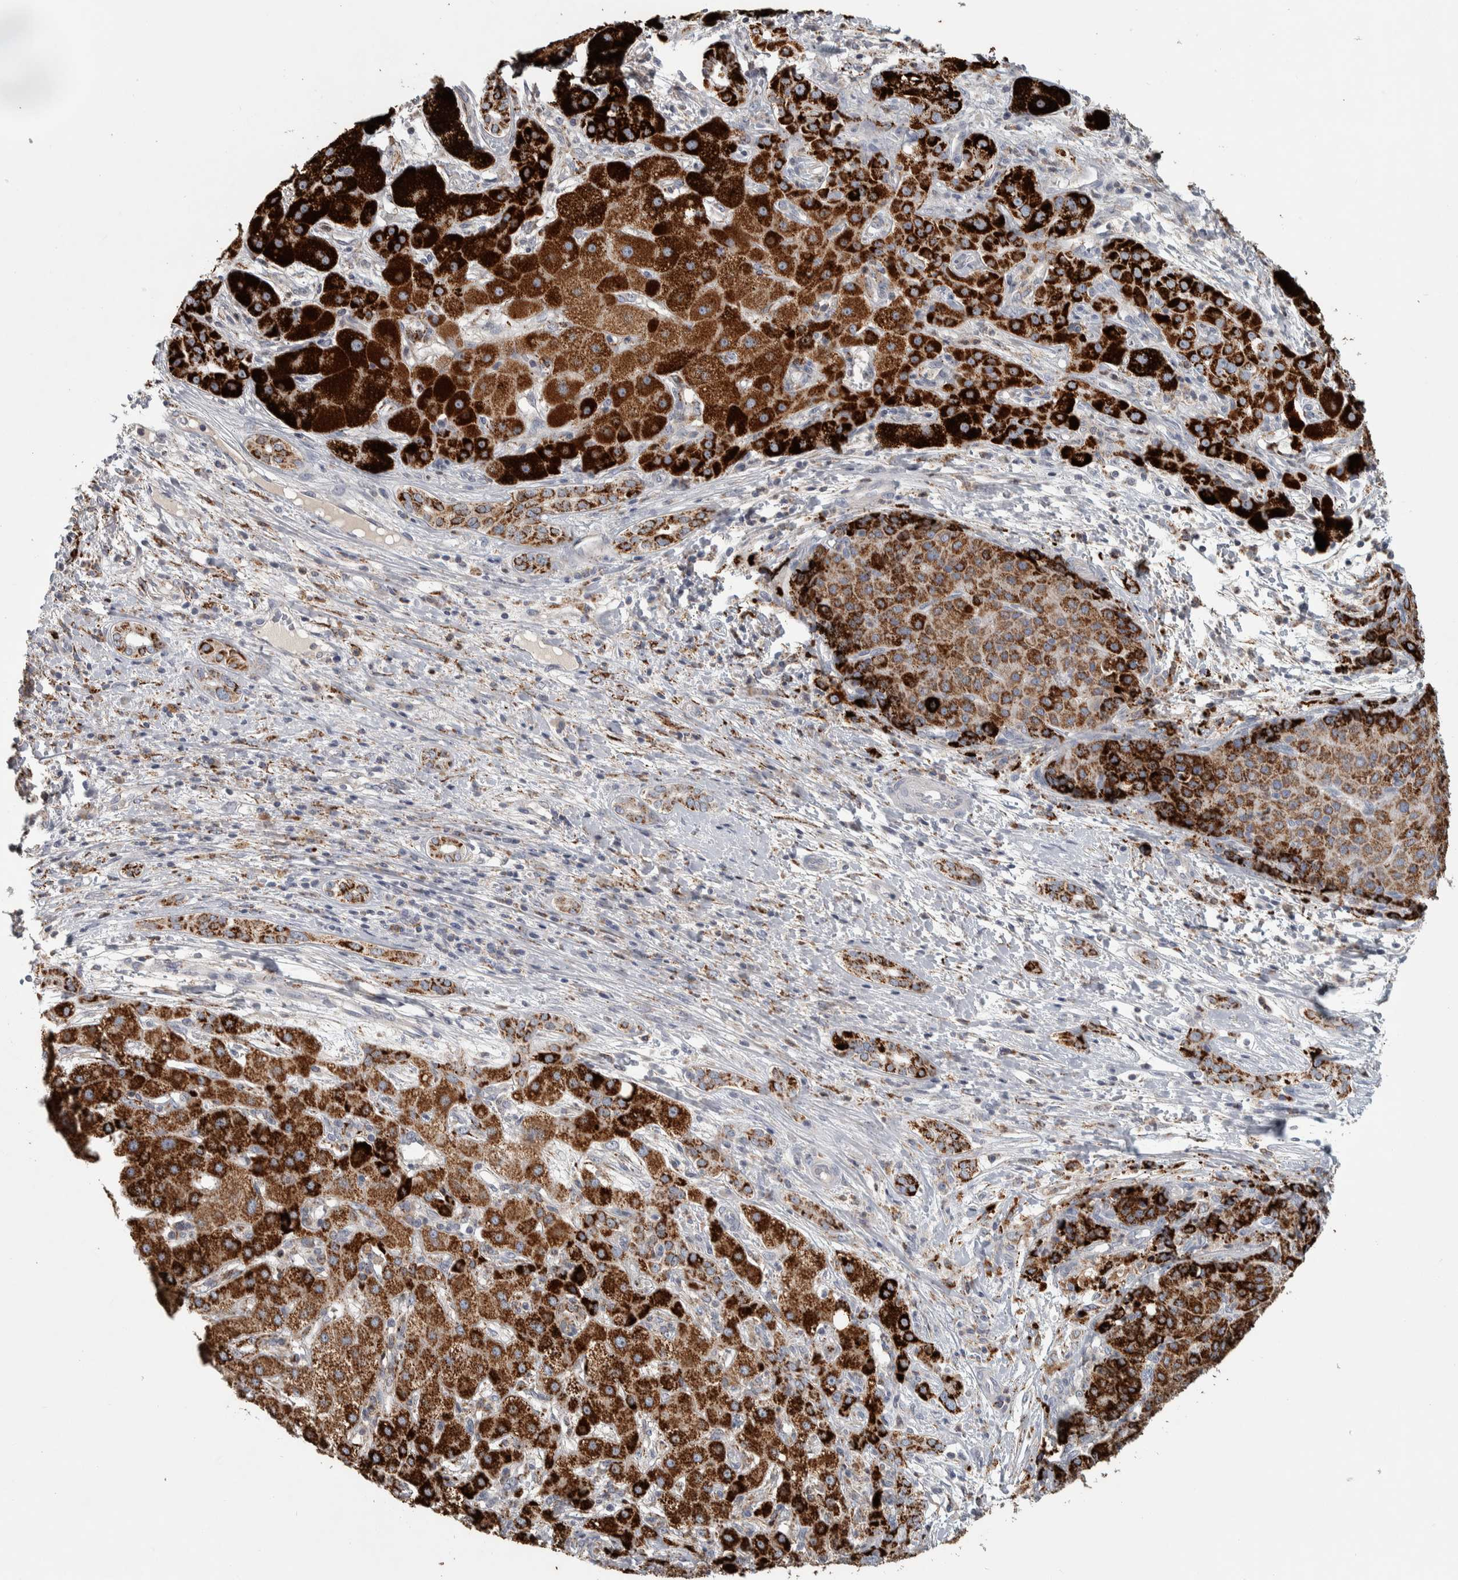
{"staining": {"intensity": "strong", "quantity": ">75%", "location": "cytoplasmic/membranous"}, "tissue": "liver cancer", "cell_type": "Tumor cells", "image_type": "cancer", "snomed": [{"axis": "morphology", "description": "Carcinoma, Hepatocellular, NOS"}, {"axis": "topography", "description": "Liver"}], "caption": "Protein expression analysis of liver cancer exhibits strong cytoplasmic/membranous expression in about >75% of tumor cells.", "gene": "FAM78A", "patient": {"sex": "male", "age": 65}}